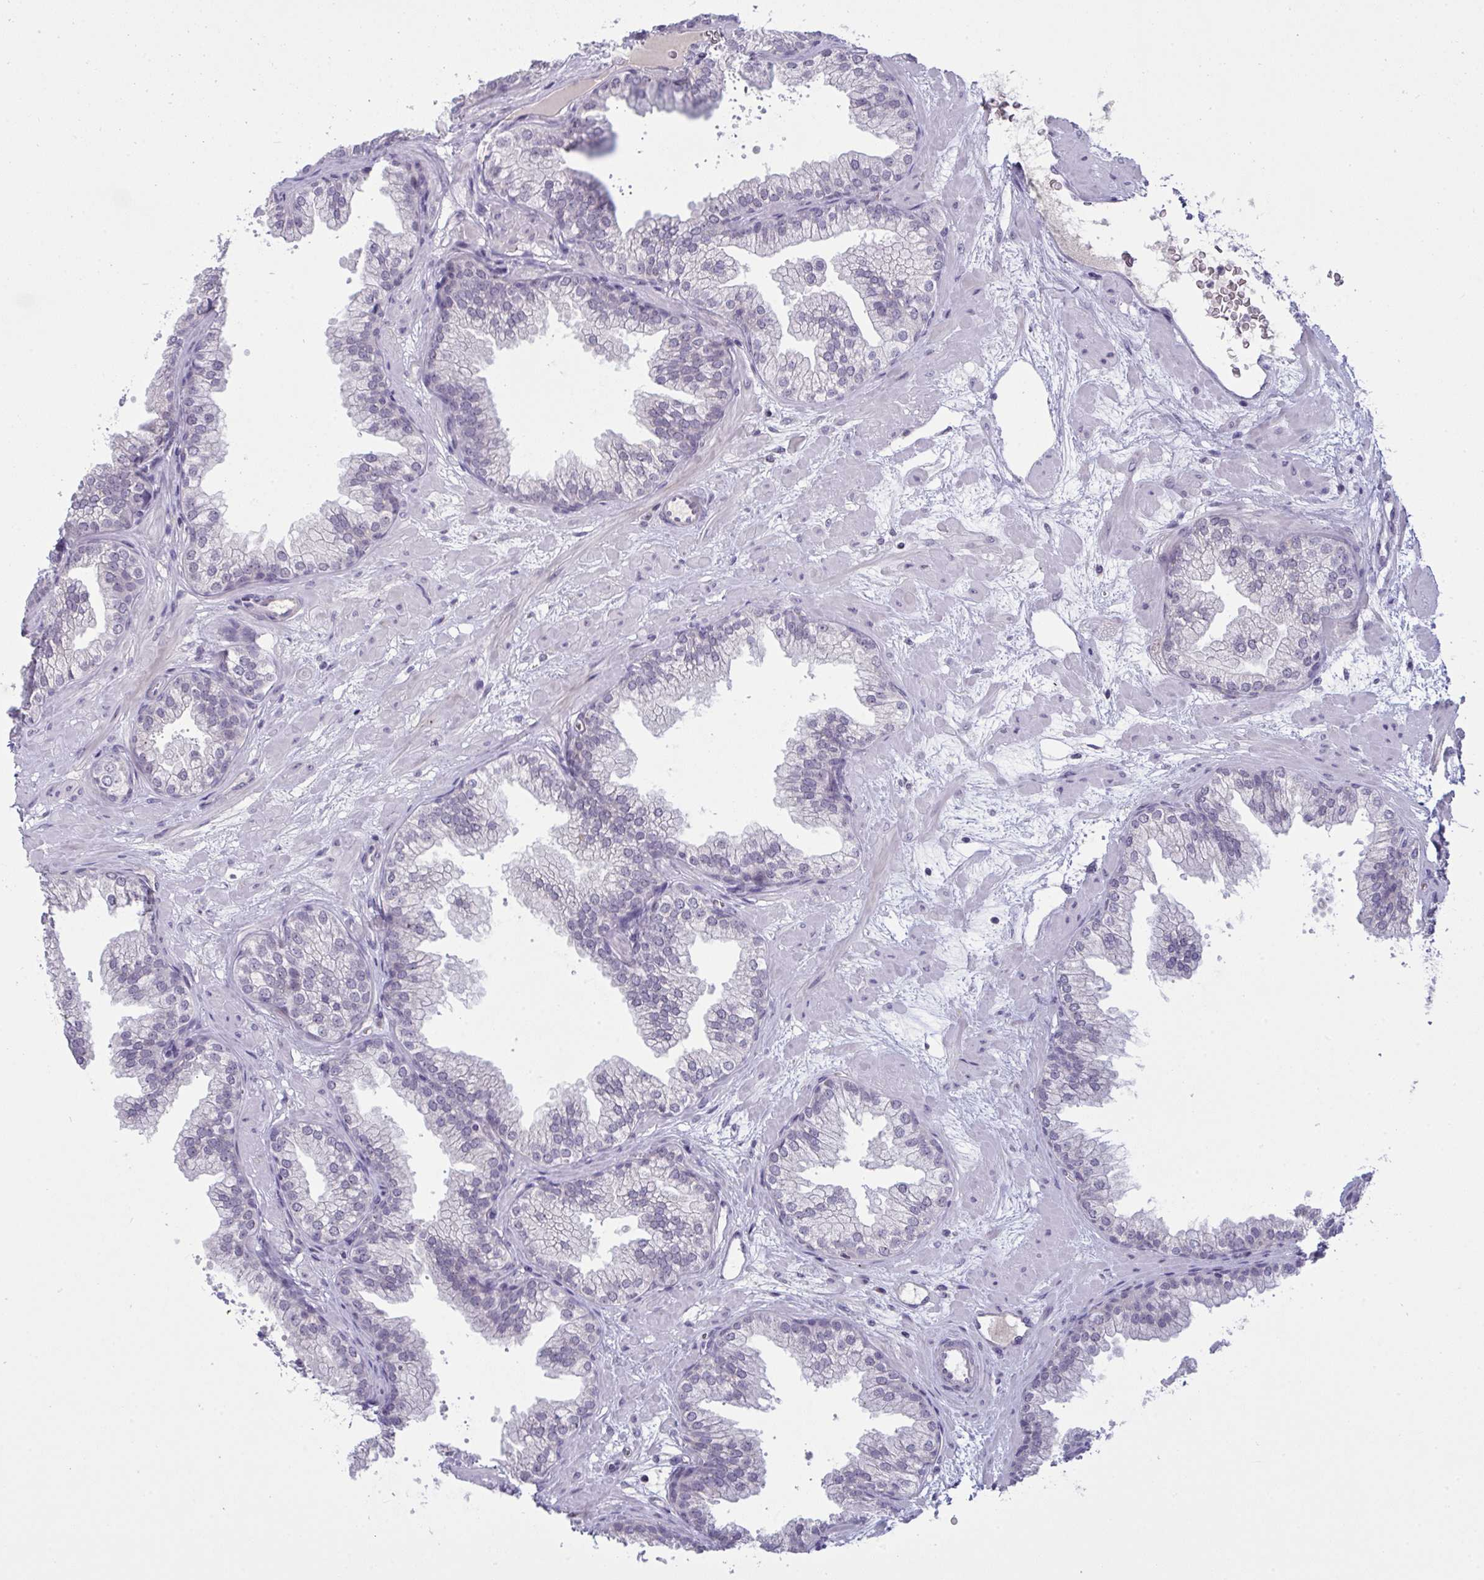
{"staining": {"intensity": "negative", "quantity": "none", "location": "none"}, "tissue": "prostate", "cell_type": "Glandular cells", "image_type": "normal", "snomed": [{"axis": "morphology", "description": "Normal tissue, NOS"}, {"axis": "topography", "description": "Prostate"}], "caption": "Immunohistochemistry (IHC) photomicrograph of unremarkable prostate stained for a protein (brown), which reveals no expression in glandular cells.", "gene": "ZNF784", "patient": {"sex": "male", "age": 37}}